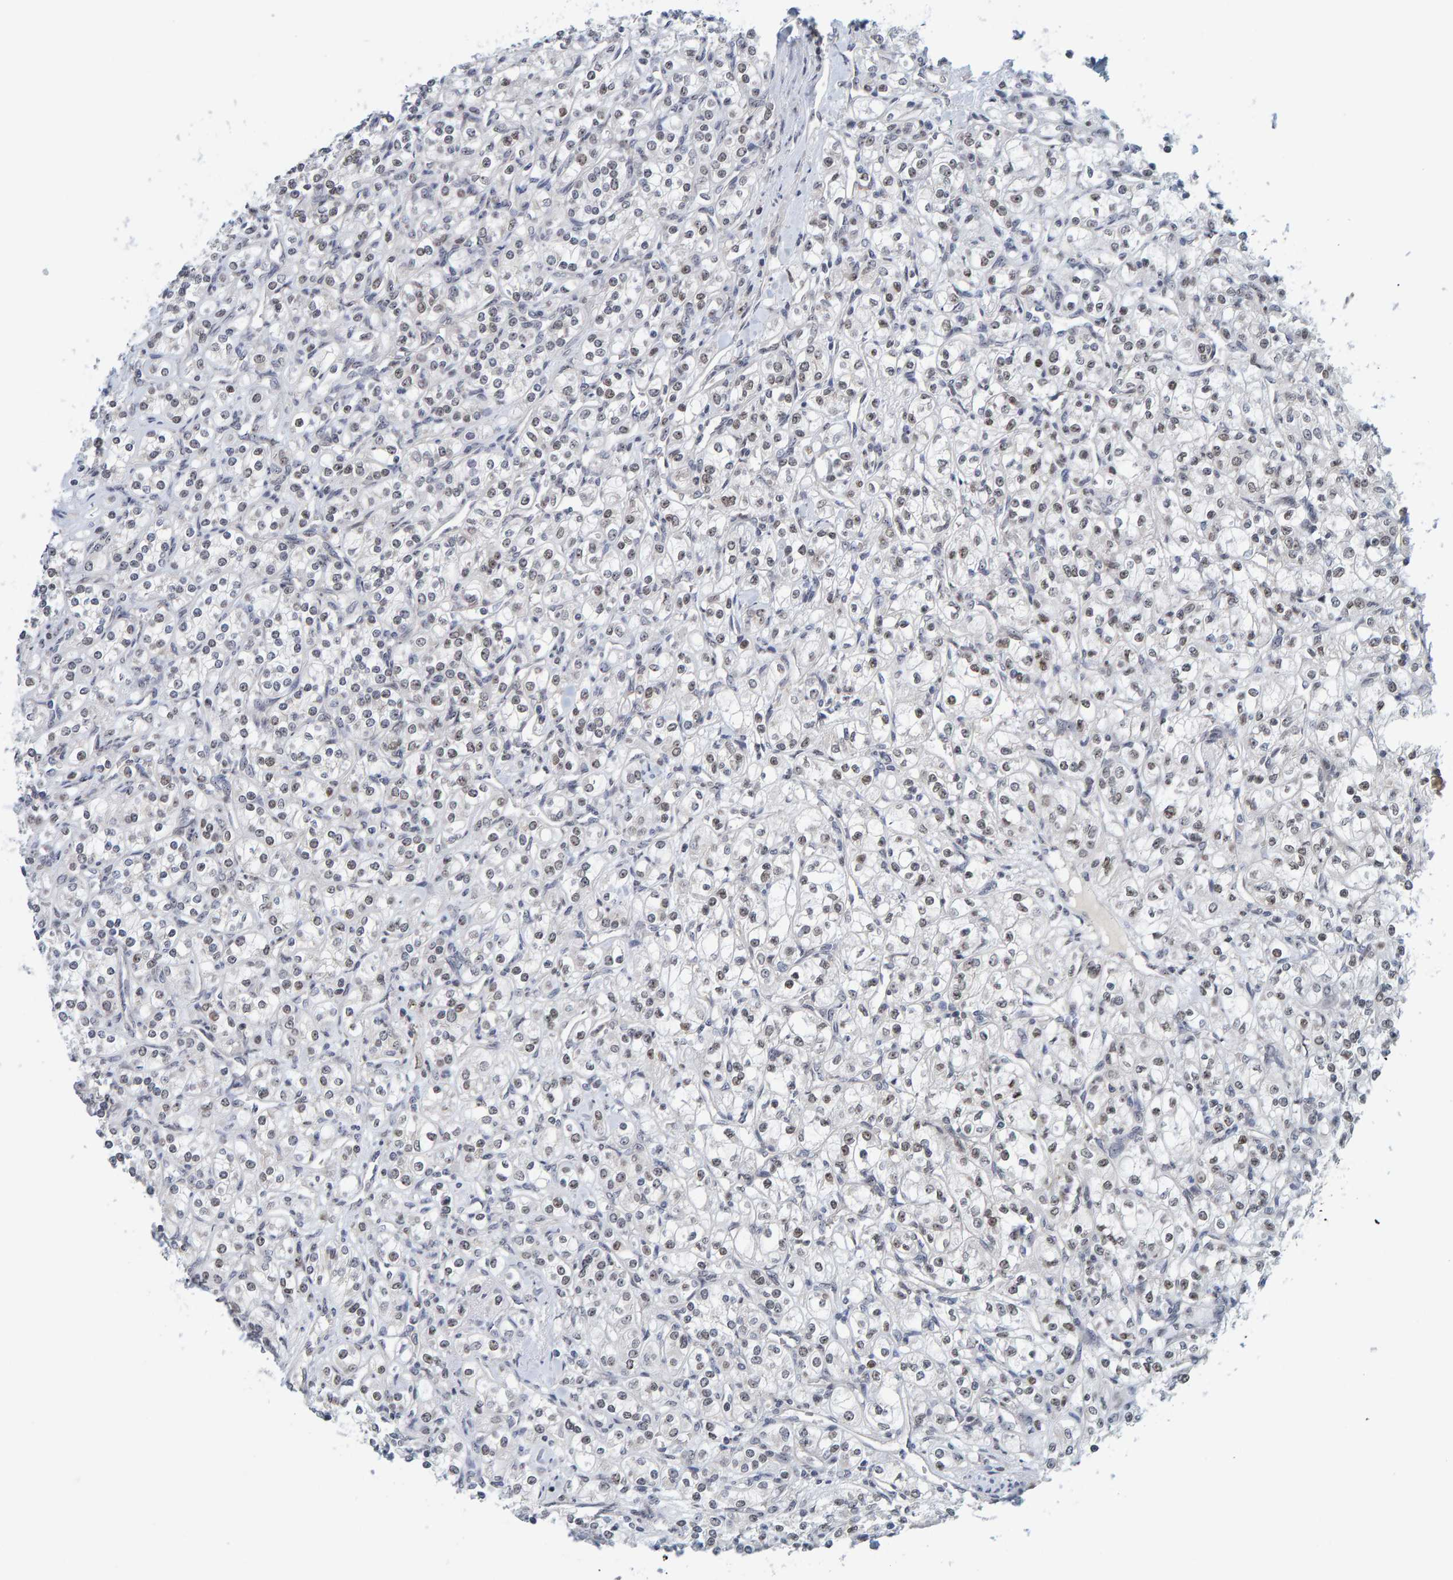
{"staining": {"intensity": "weak", "quantity": ">75%", "location": "nuclear"}, "tissue": "renal cancer", "cell_type": "Tumor cells", "image_type": "cancer", "snomed": [{"axis": "morphology", "description": "Adenocarcinoma, NOS"}, {"axis": "topography", "description": "Kidney"}], "caption": "Immunohistochemical staining of renal cancer shows low levels of weak nuclear positivity in about >75% of tumor cells. (DAB IHC with brightfield microscopy, high magnification).", "gene": "POLR1E", "patient": {"sex": "male", "age": 77}}